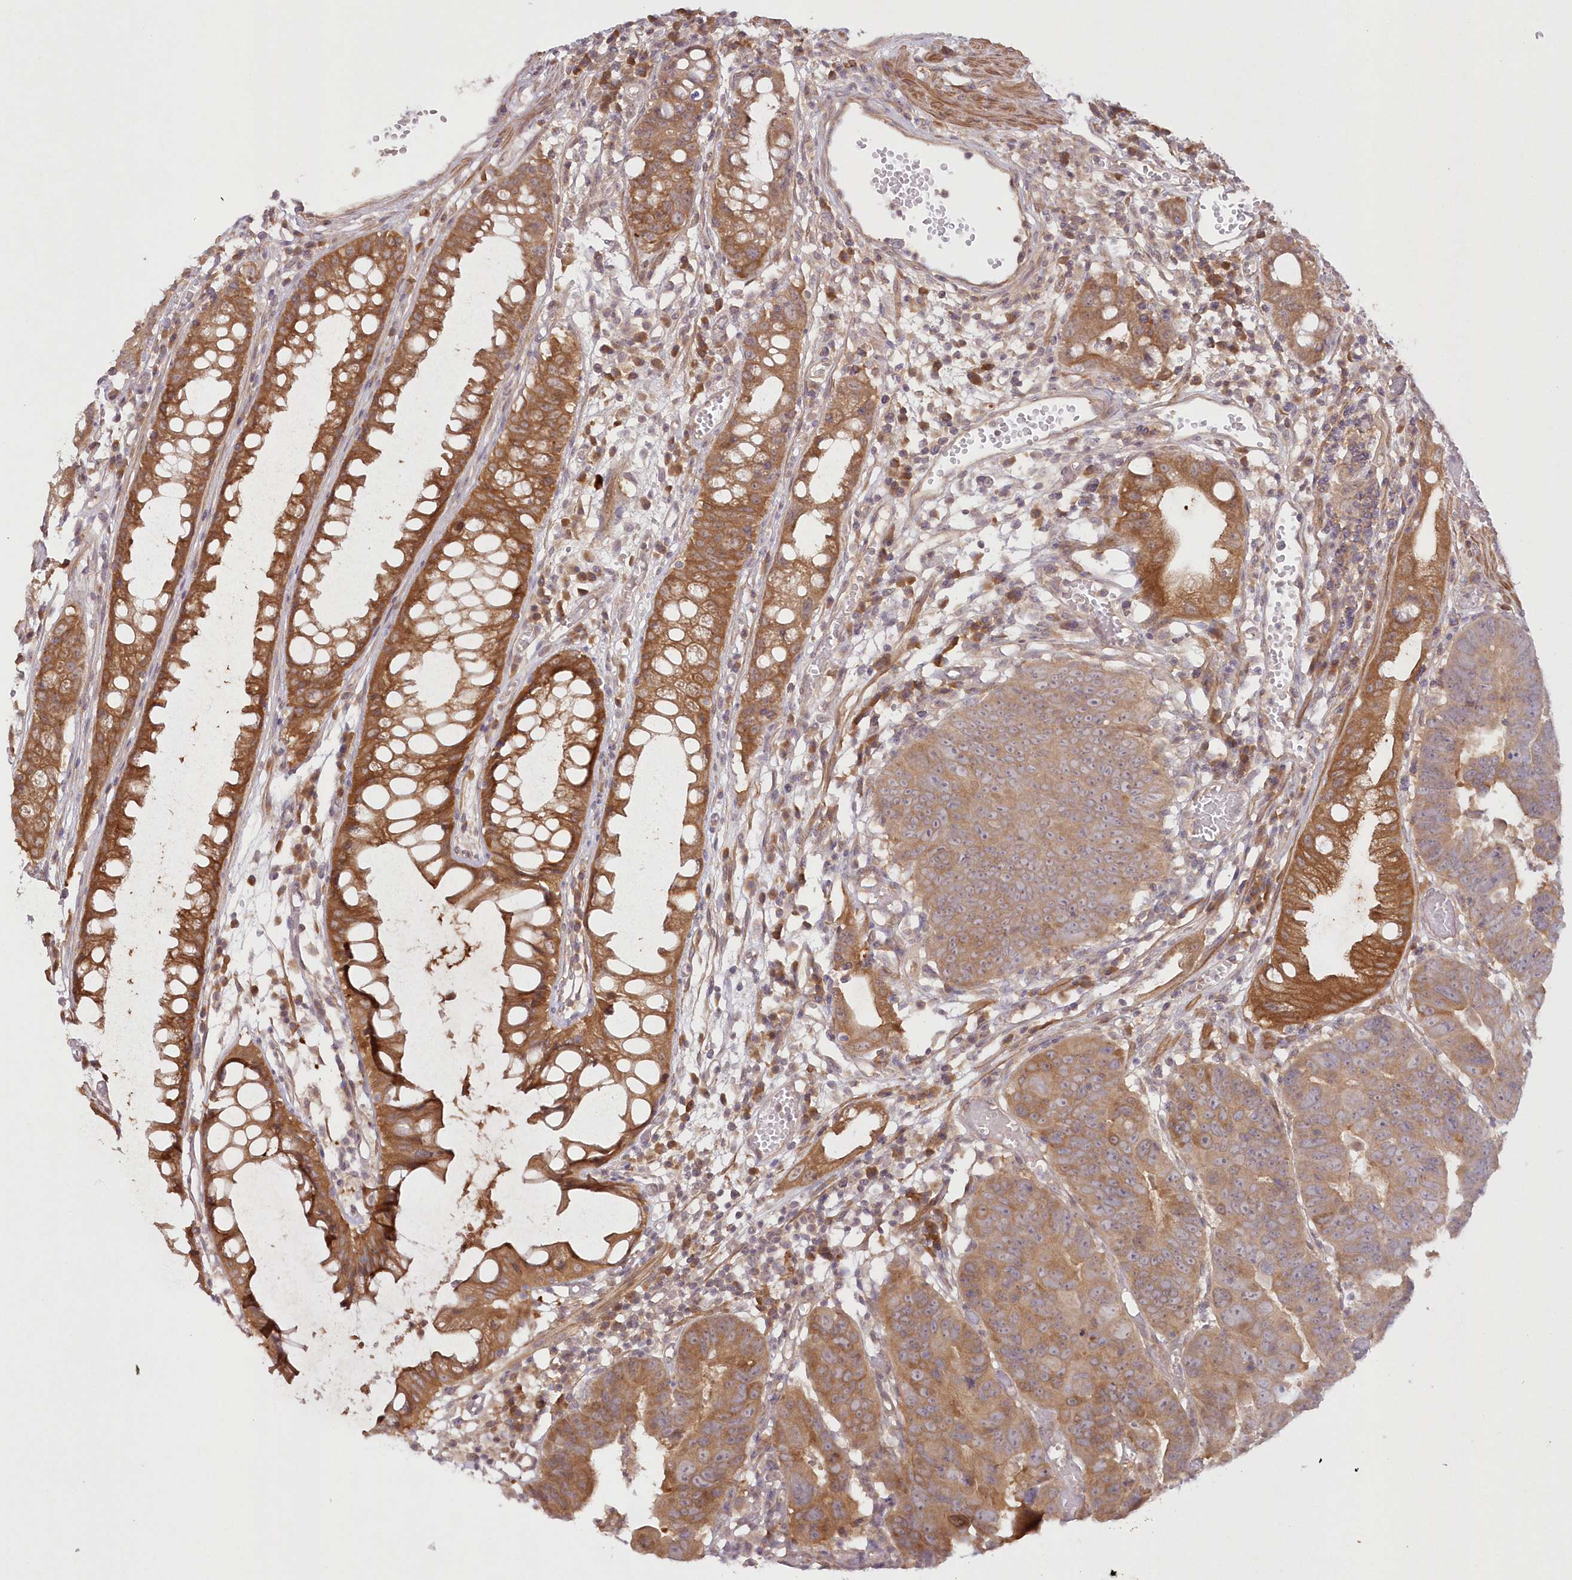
{"staining": {"intensity": "moderate", "quantity": ">75%", "location": "cytoplasmic/membranous"}, "tissue": "colorectal cancer", "cell_type": "Tumor cells", "image_type": "cancer", "snomed": [{"axis": "morphology", "description": "Adenocarcinoma, NOS"}, {"axis": "topography", "description": "Rectum"}], "caption": "DAB (3,3'-diaminobenzidine) immunohistochemical staining of colorectal cancer (adenocarcinoma) exhibits moderate cytoplasmic/membranous protein positivity in about >75% of tumor cells. Nuclei are stained in blue.", "gene": "IPMK", "patient": {"sex": "female", "age": 65}}